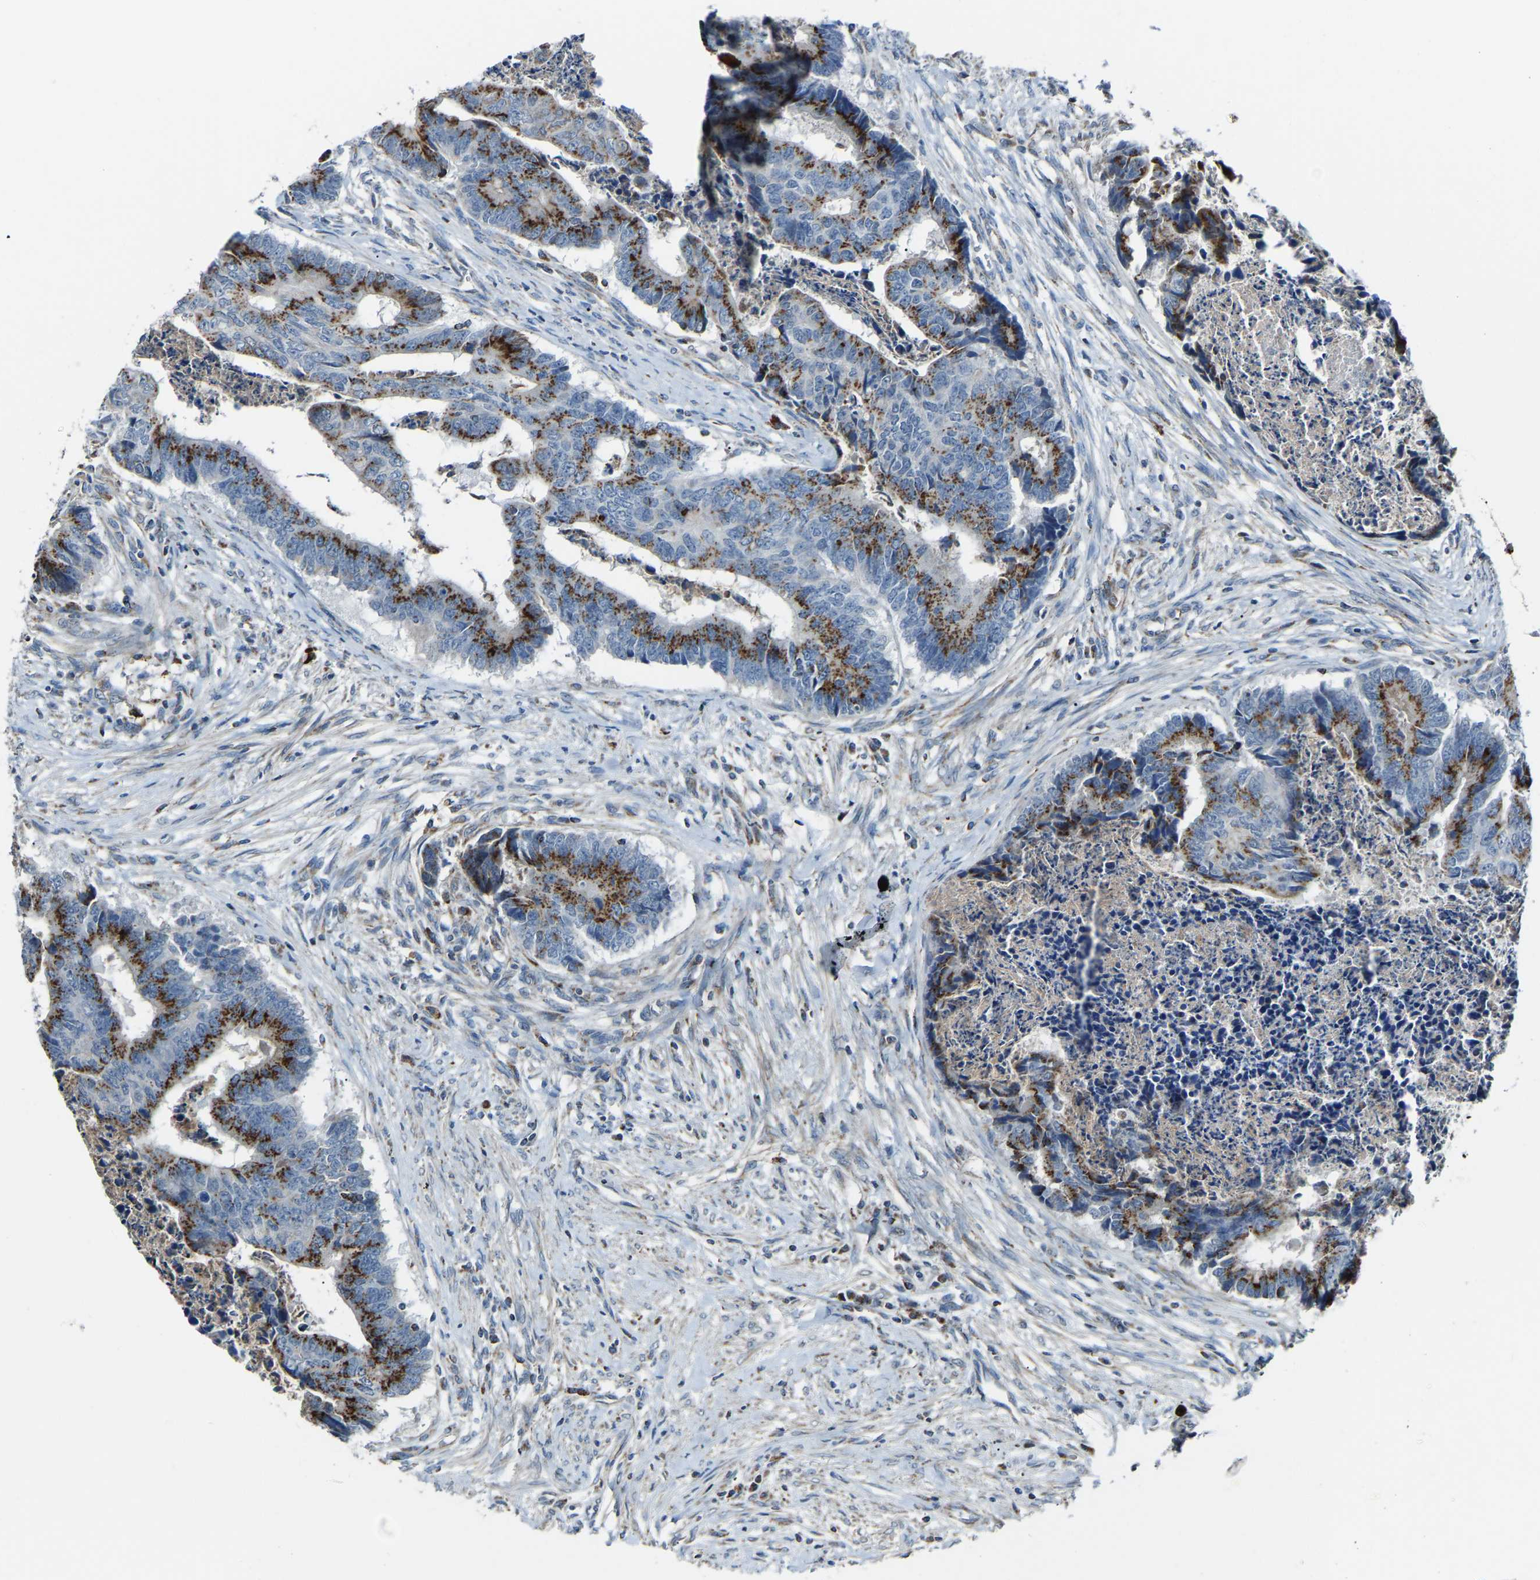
{"staining": {"intensity": "strong", "quantity": ">75%", "location": "cytoplasmic/membranous"}, "tissue": "colorectal cancer", "cell_type": "Tumor cells", "image_type": "cancer", "snomed": [{"axis": "morphology", "description": "Adenocarcinoma, NOS"}, {"axis": "topography", "description": "Rectum"}], "caption": "Immunohistochemistry (IHC) photomicrograph of neoplastic tissue: adenocarcinoma (colorectal) stained using immunohistochemistry (IHC) shows high levels of strong protein expression localized specifically in the cytoplasmic/membranous of tumor cells, appearing as a cytoplasmic/membranous brown color.", "gene": "CANT1", "patient": {"sex": "male", "age": 84}}